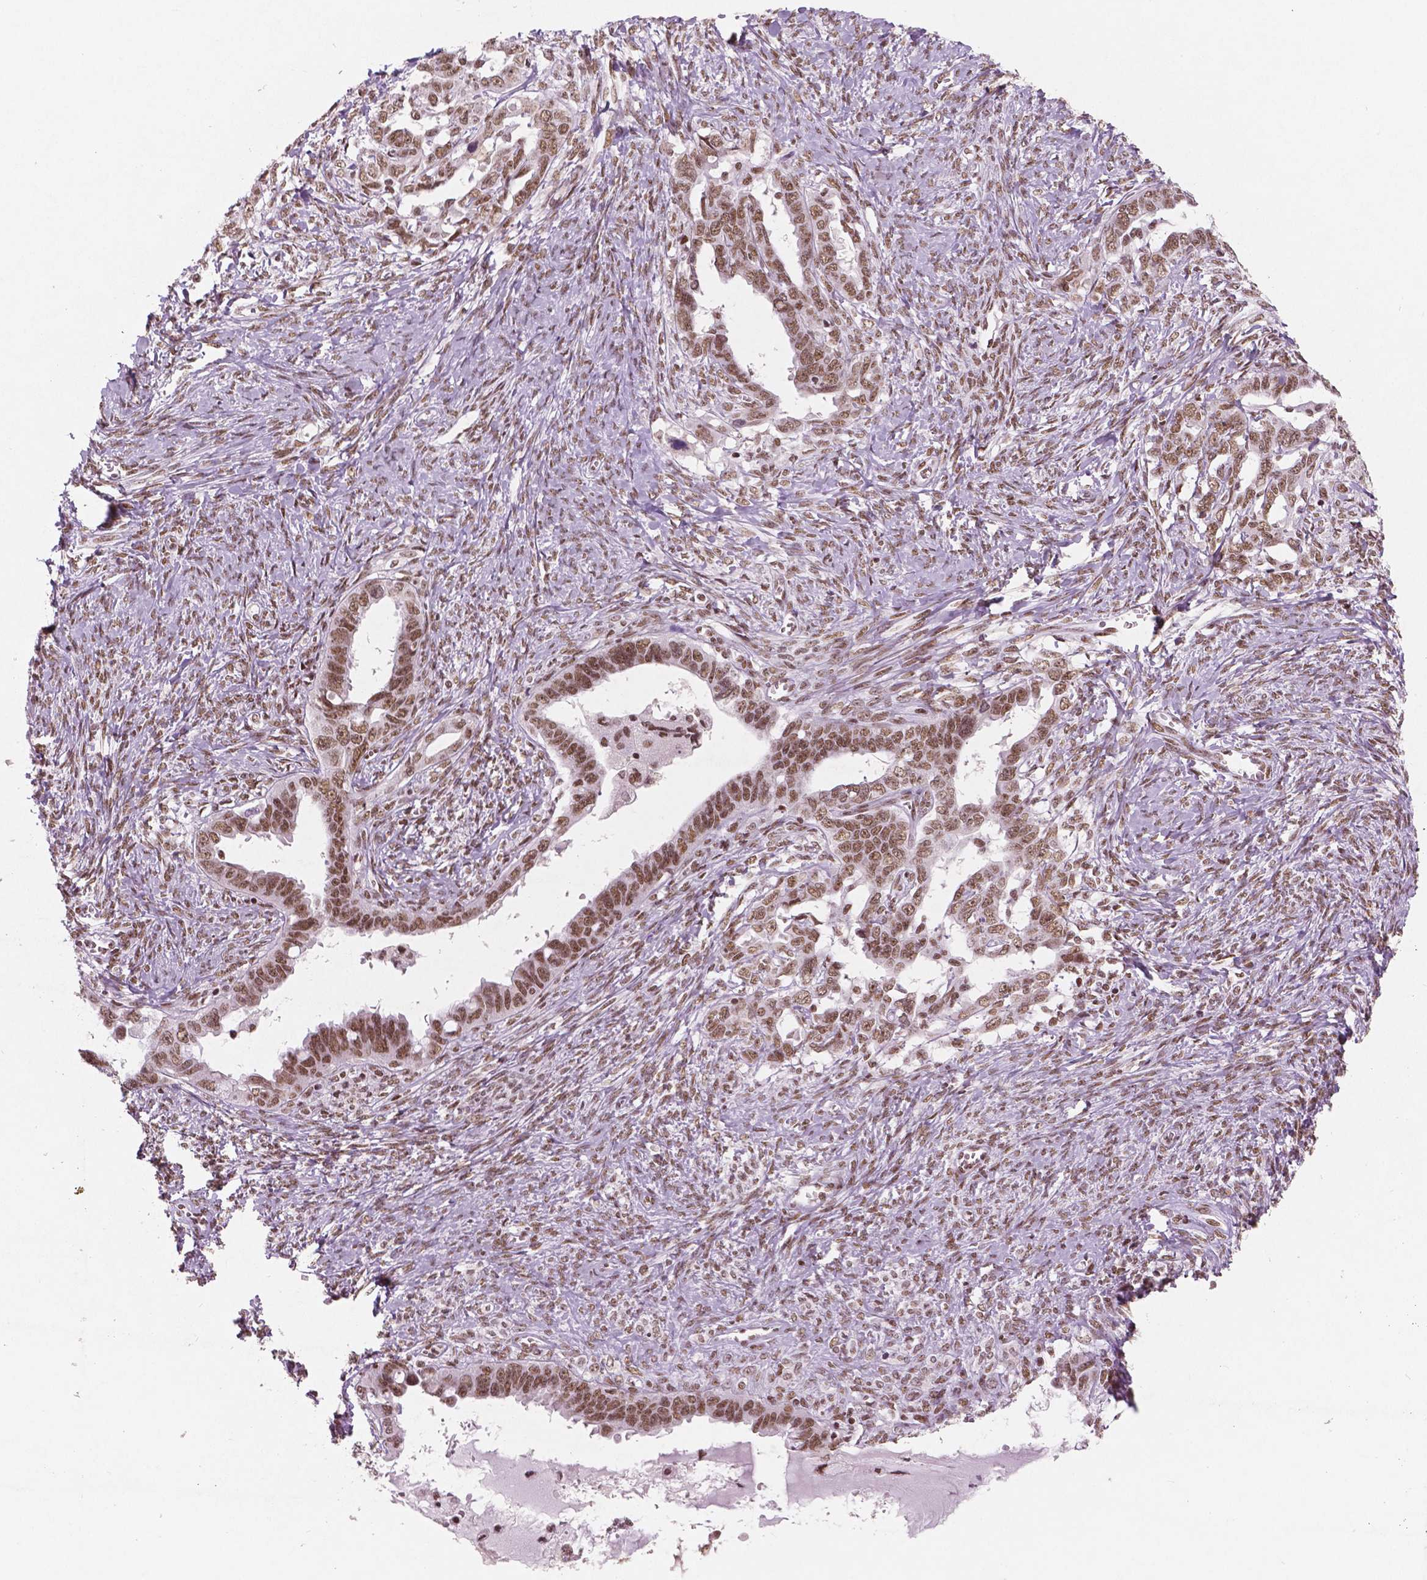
{"staining": {"intensity": "moderate", "quantity": ">75%", "location": "nuclear"}, "tissue": "ovarian cancer", "cell_type": "Tumor cells", "image_type": "cancer", "snomed": [{"axis": "morphology", "description": "Cystadenocarcinoma, serous, NOS"}, {"axis": "topography", "description": "Ovary"}], "caption": "Tumor cells reveal medium levels of moderate nuclear expression in approximately >75% of cells in human ovarian serous cystadenocarcinoma. Using DAB (3,3'-diaminobenzidine) (brown) and hematoxylin (blue) stains, captured at high magnification using brightfield microscopy.", "gene": "BRD4", "patient": {"sex": "female", "age": 69}}